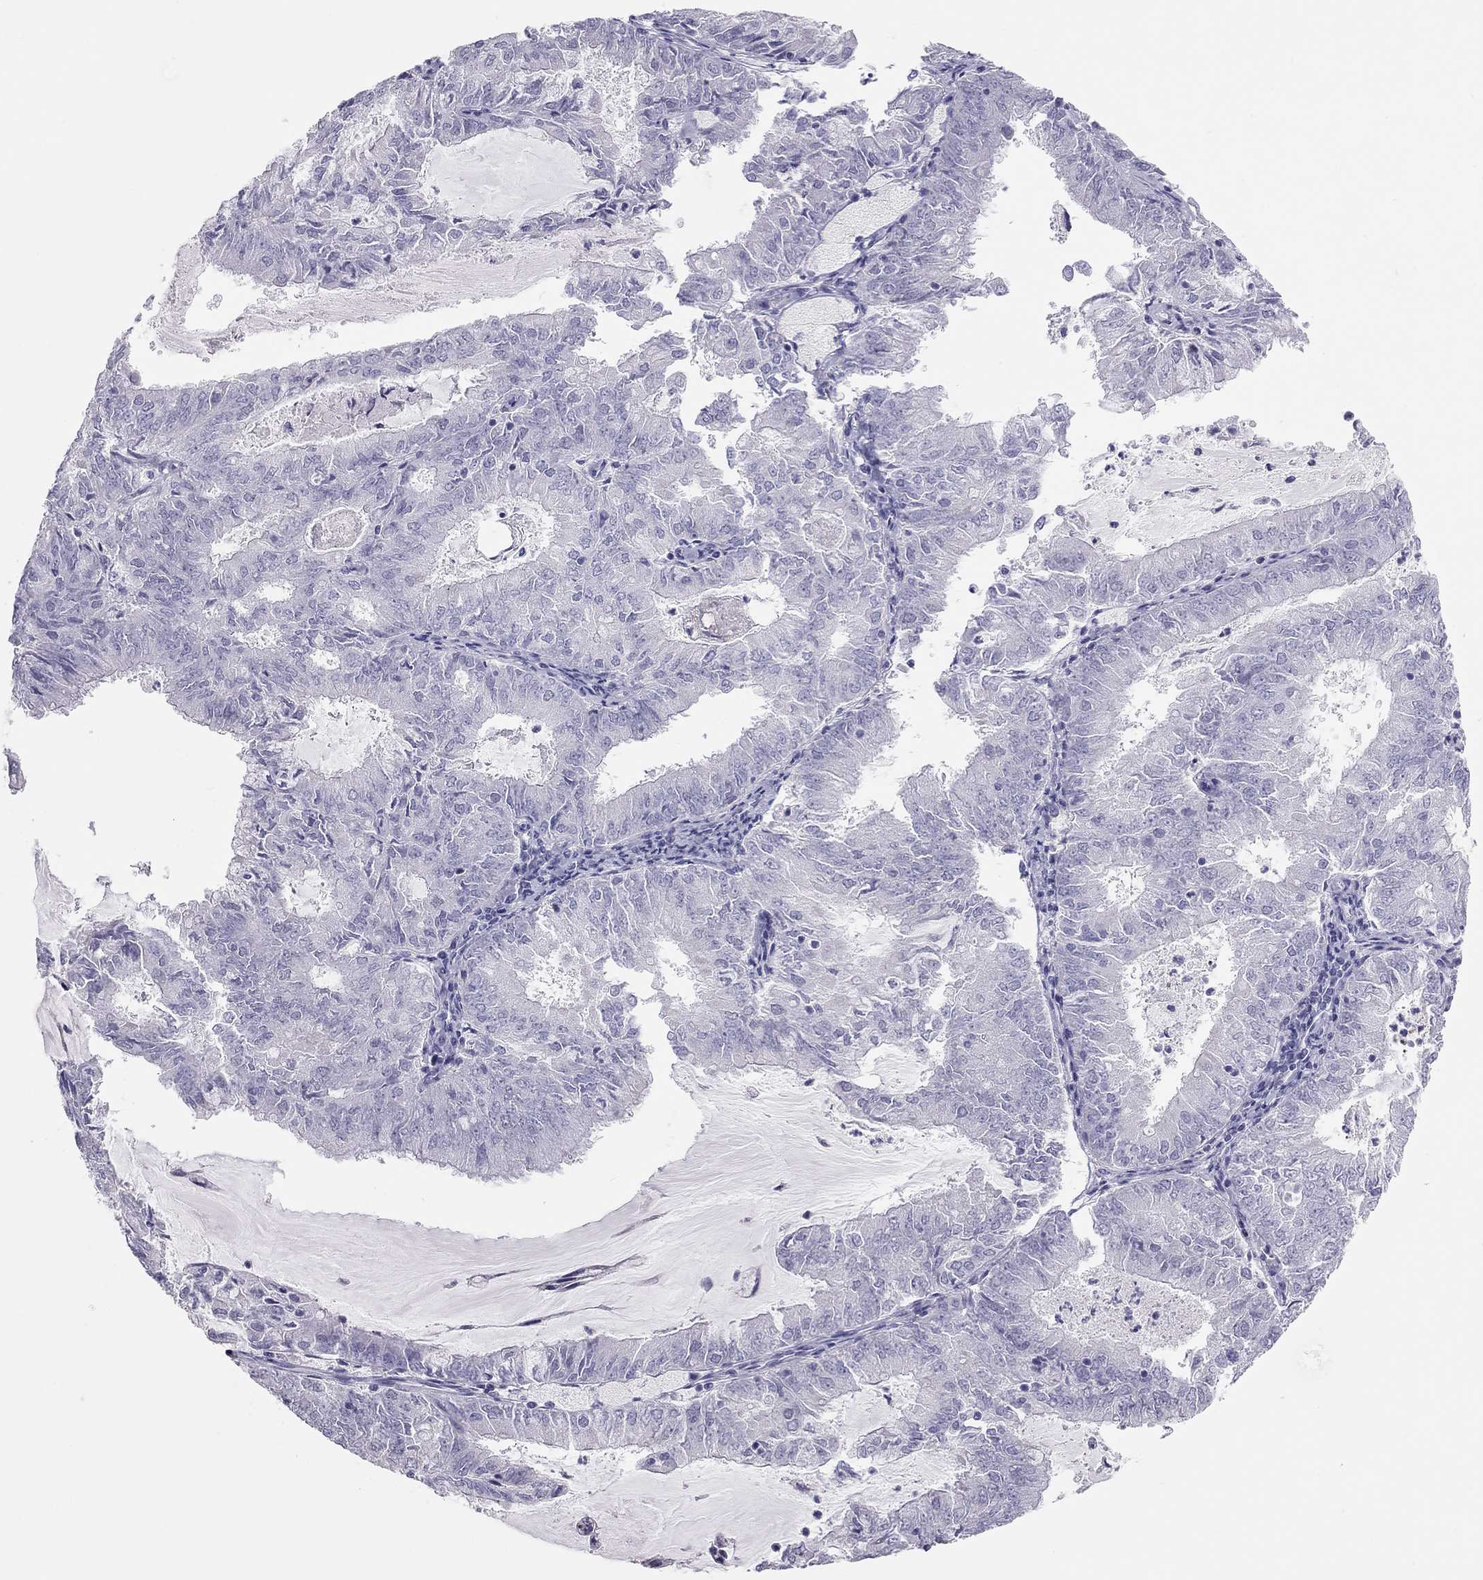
{"staining": {"intensity": "negative", "quantity": "none", "location": "none"}, "tissue": "endometrial cancer", "cell_type": "Tumor cells", "image_type": "cancer", "snomed": [{"axis": "morphology", "description": "Adenocarcinoma, NOS"}, {"axis": "topography", "description": "Endometrium"}], "caption": "Tumor cells are negative for protein expression in human endometrial adenocarcinoma. (DAB (3,3'-diaminobenzidine) immunohistochemistry, high magnification).", "gene": "SPATA12", "patient": {"sex": "female", "age": 57}}